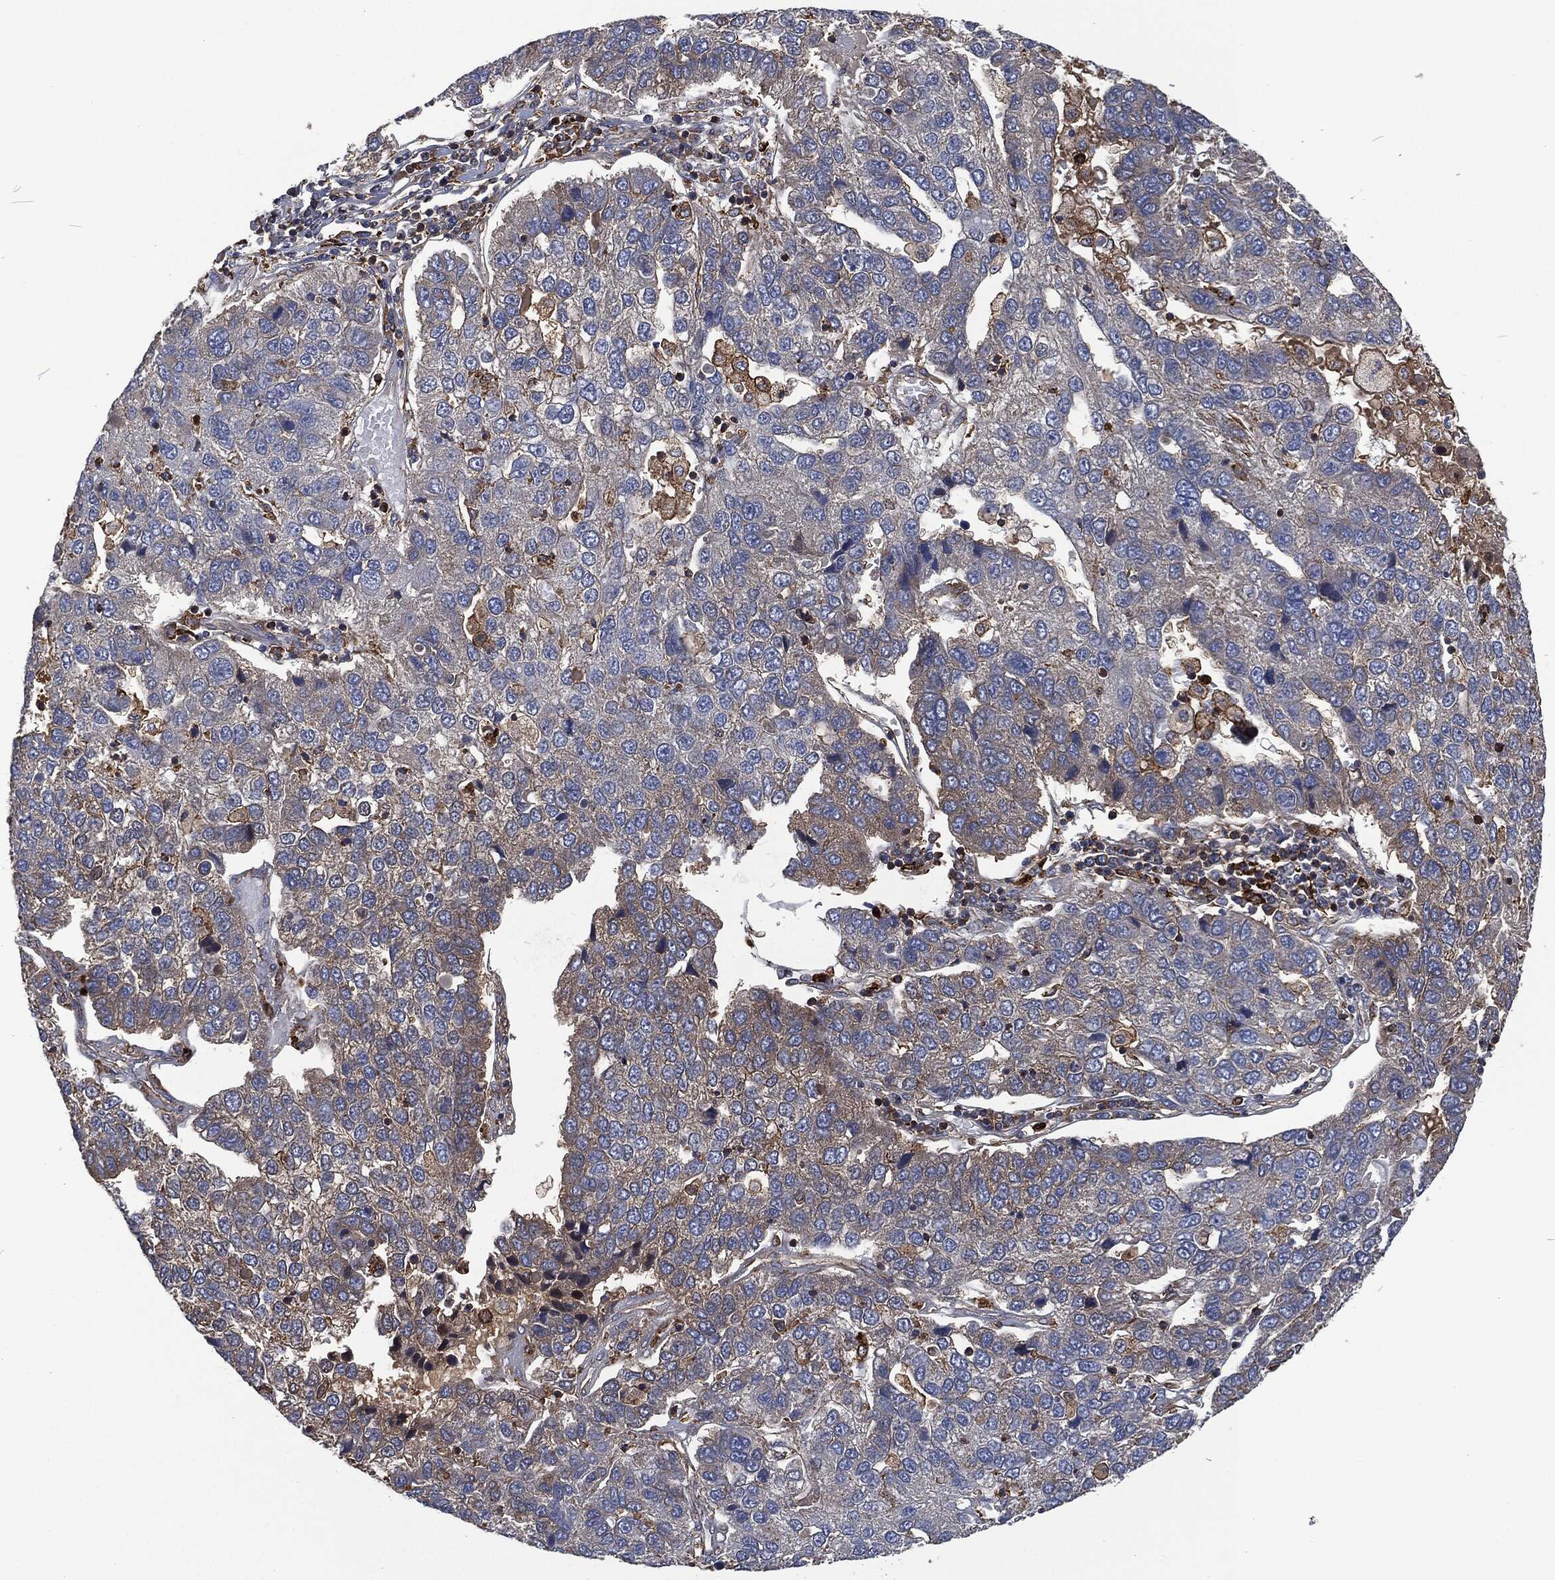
{"staining": {"intensity": "weak", "quantity": "<25%", "location": "cytoplasmic/membranous"}, "tissue": "pancreatic cancer", "cell_type": "Tumor cells", "image_type": "cancer", "snomed": [{"axis": "morphology", "description": "Adenocarcinoma, NOS"}, {"axis": "topography", "description": "Pancreas"}], "caption": "This is an IHC image of pancreatic cancer (adenocarcinoma). There is no positivity in tumor cells.", "gene": "LGALS9", "patient": {"sex": "female", "age": 61}}